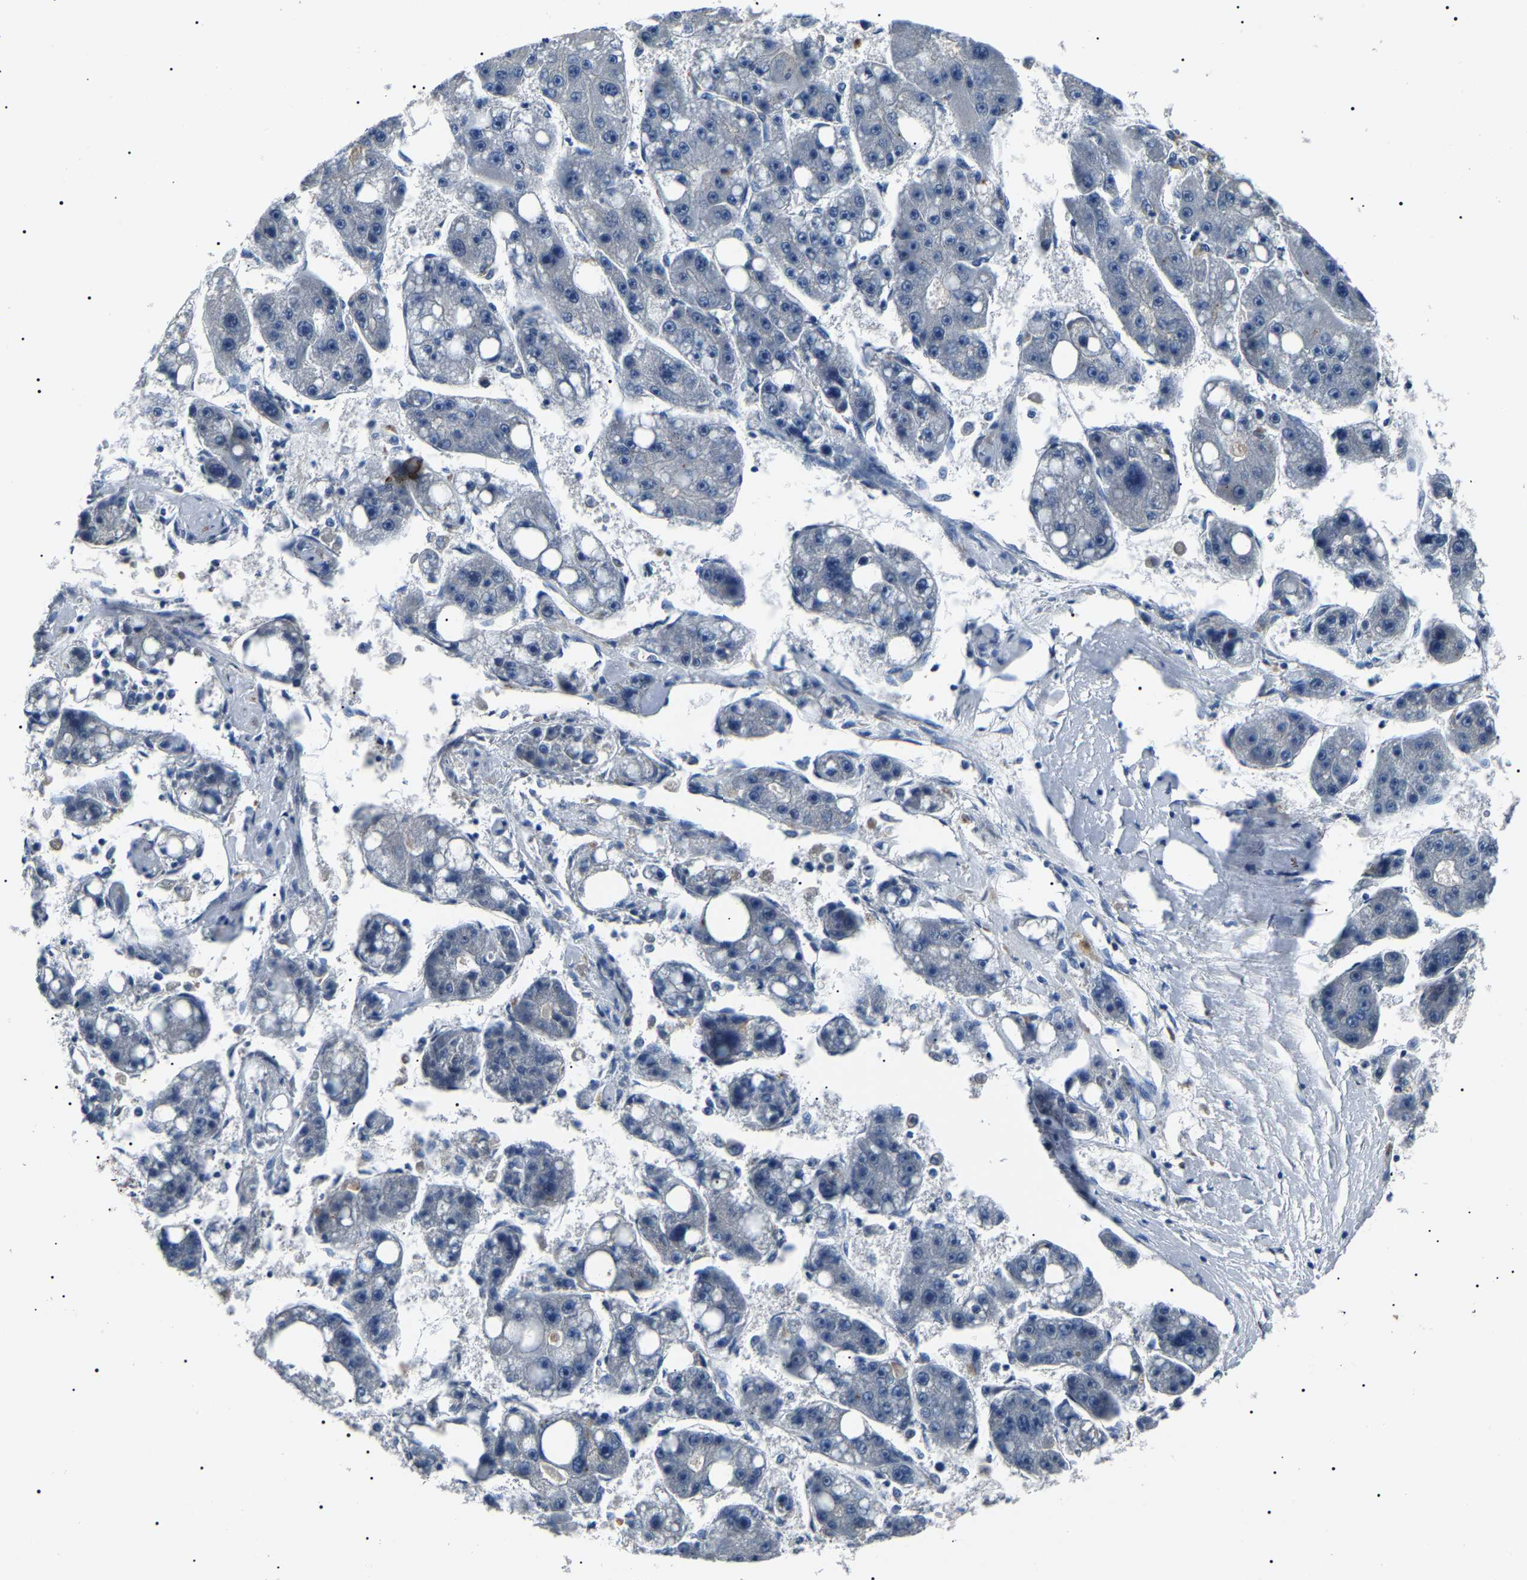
{"staining": {"intensity": "negative", "quantity": "none", "location": "none"}, "tissue": "liver cancer", "cell_type": "Tumor cells", "image_type": "cancer", "snomed": [{"axis": "morphology", "description": "Carcinoma, Hepatocellular, NOS"}, {"axis": "topography", "description": "Liver"}], "caption": "A high-resolution photomicrograph shows immunohistochemistry staining of liver hepatocellular carcinoma, which reveals no significant staining in tumor cells.", "gene": "KLK15", "patient": {"sex": "female", "age": 61}}